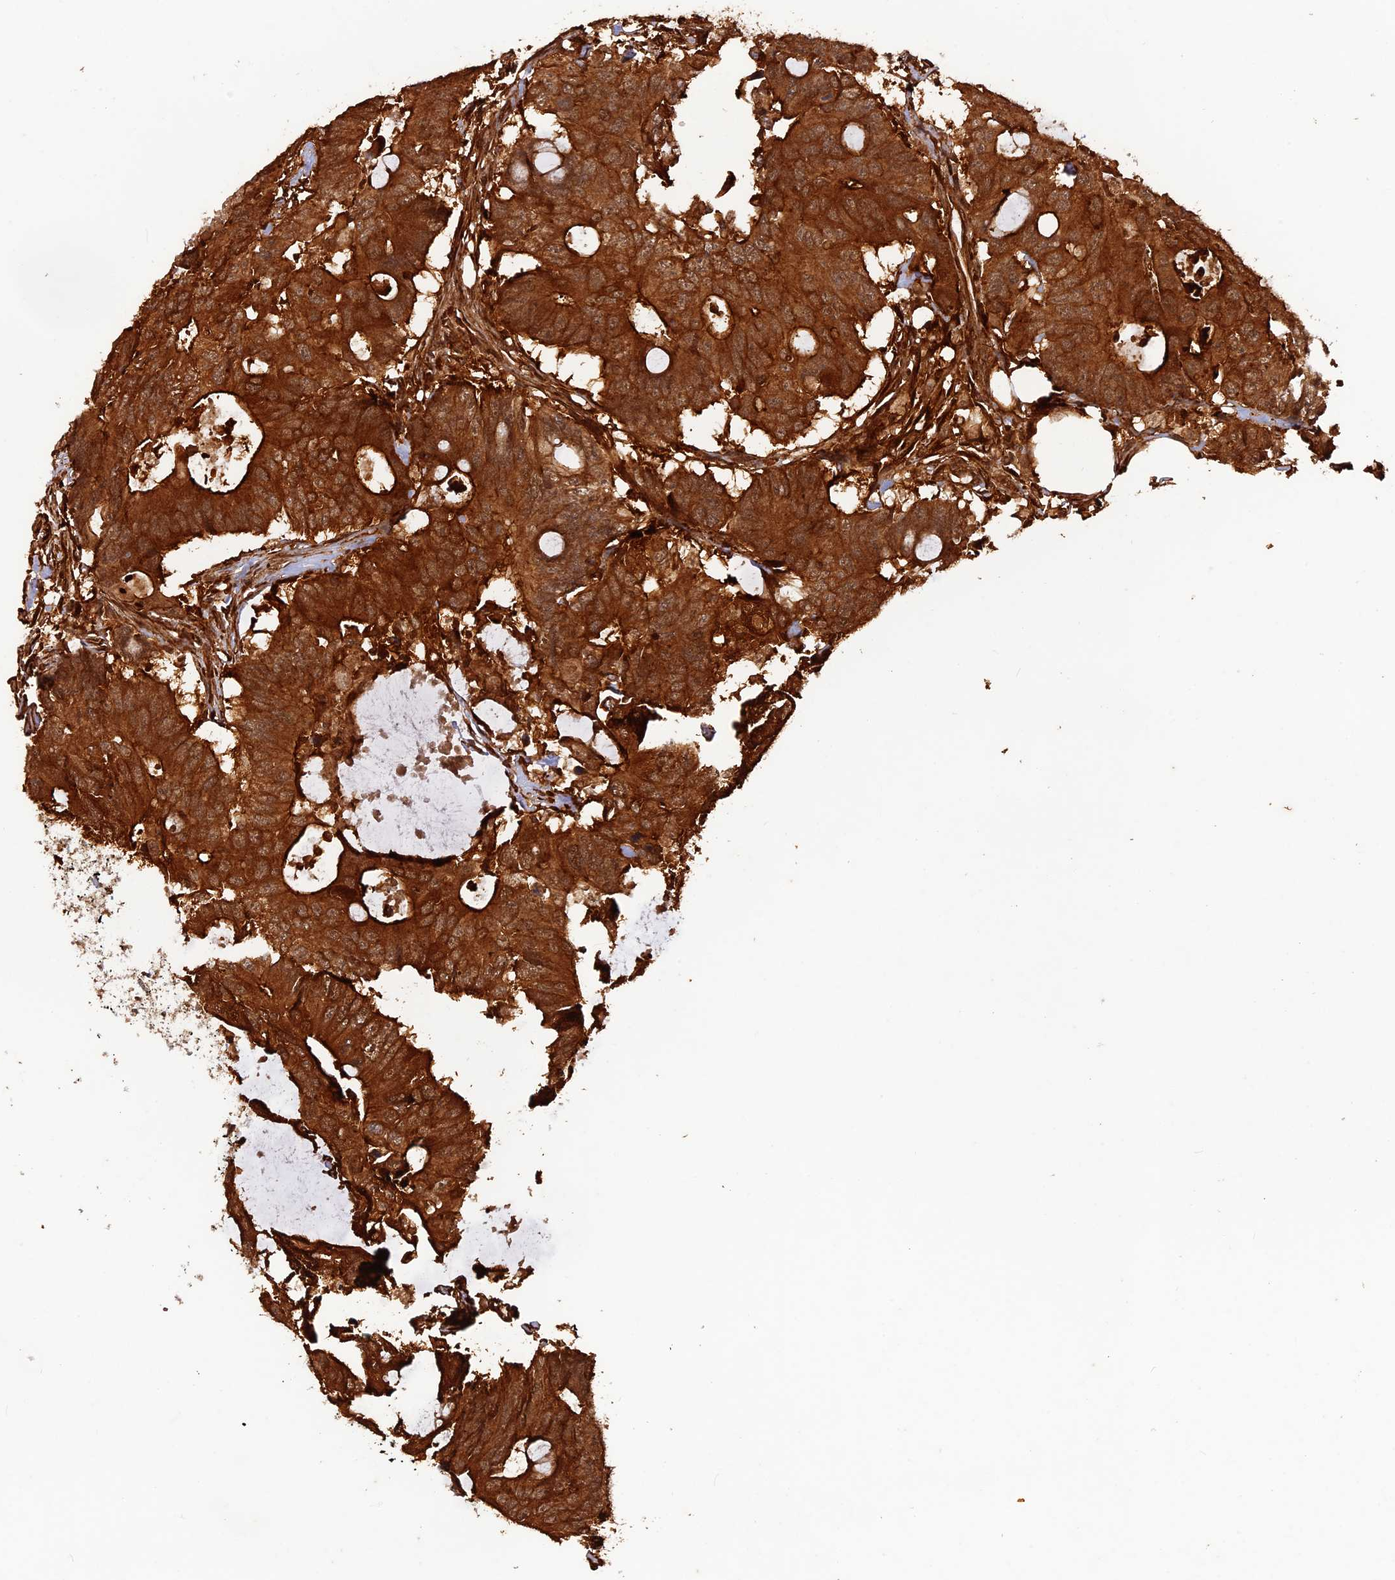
{"staining": {"intensity": "strong", "quantity": ">75%", "location": "cytoplasmic/membranous"}, "tissue": "colorectal cancer", "cell_type": "Tumor cells", "image_type": "cancer", "snomed": [{"axis": "morphology", "description": "Adenocarcinoma, NOS"}, {"axis": "topography", "description": "Colon"}], "caption": "A brown stain labels strong cytoplasmic/membranous positivity of a protein in adenocarcinoma (colorectal) tumor cells.", "gene": "CCDC174", "patient": {"sex": "male", "age": 71}}